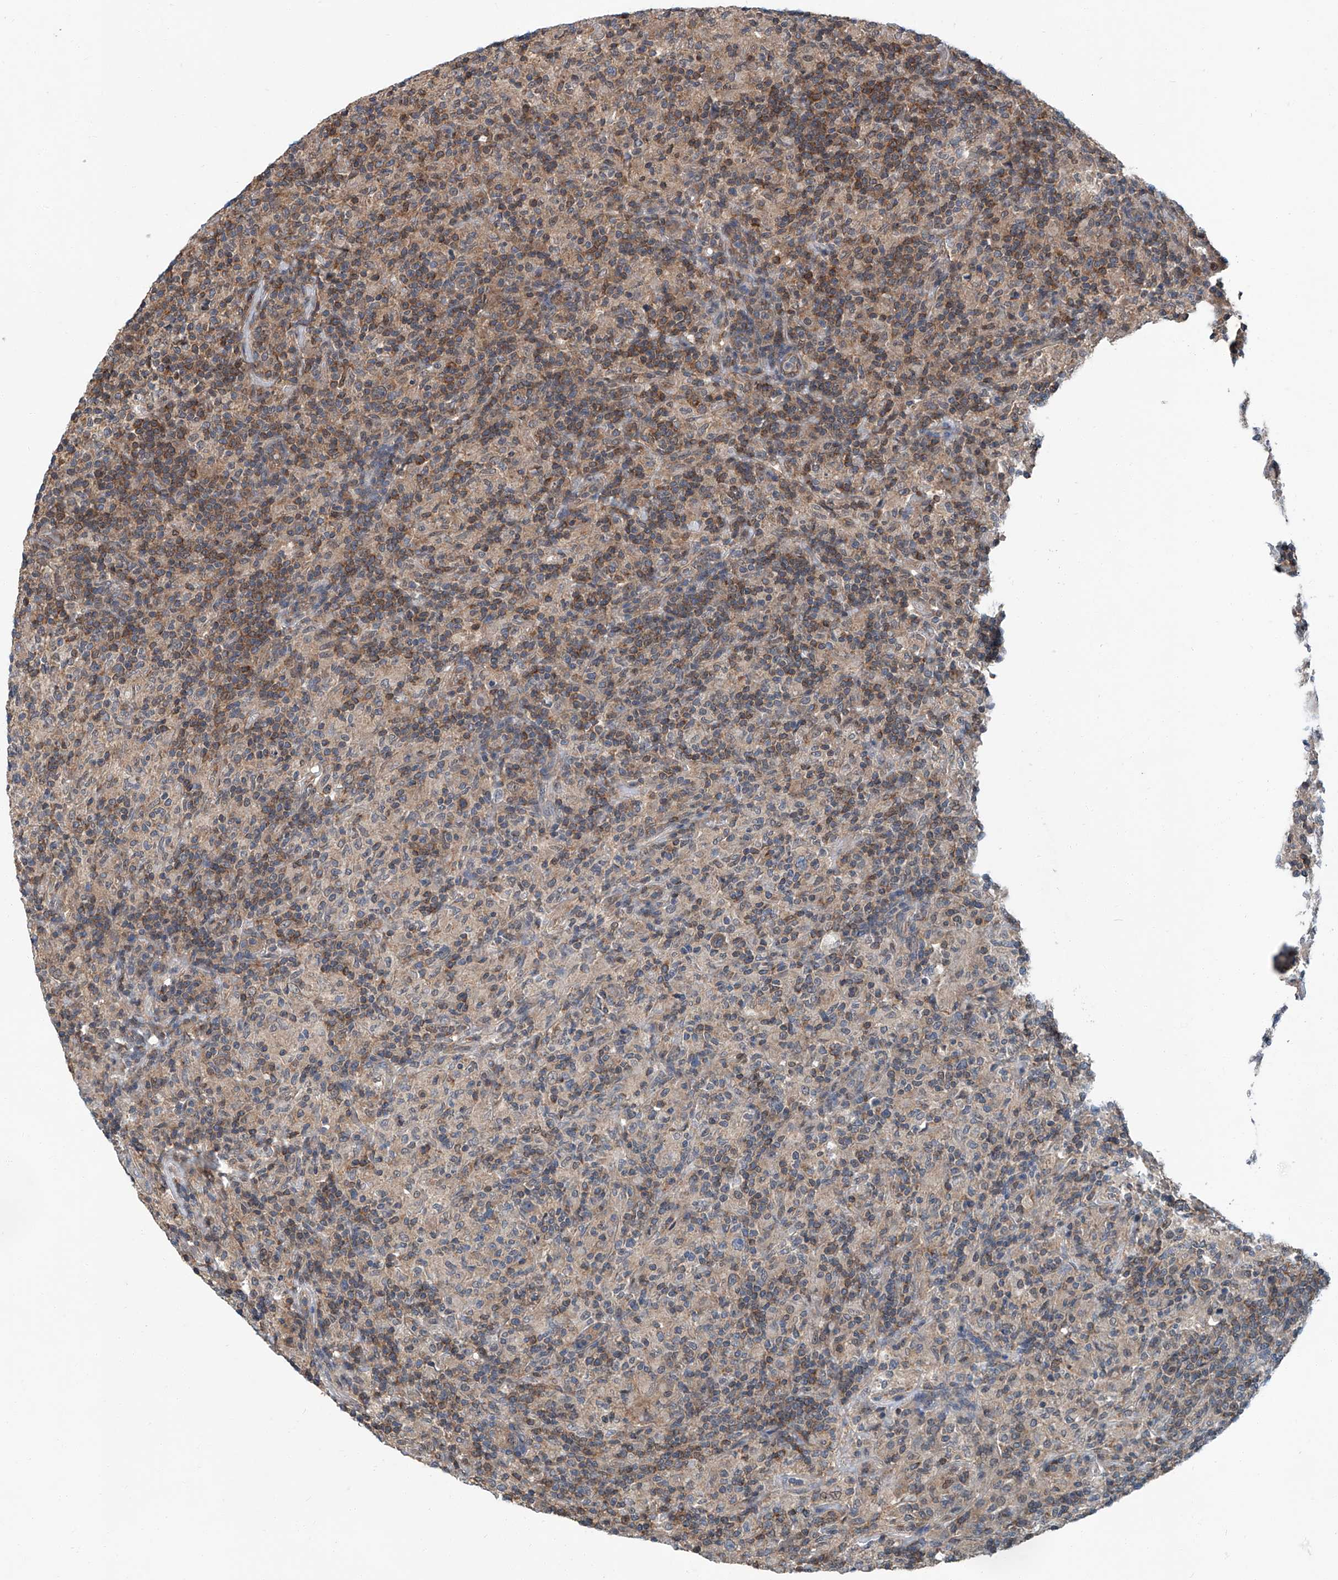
{"staining": {"intensity": "weak", "quantity": "25%-75%", "location": "cytoplasmic/membranous"}, "tissue": "lymphoma", "cell_type": "Tumor cells", "image_type": "cancer", "snomed": [{"axis": "morphology", "description": "Hodgkin's disease, NOS"}, {"axis": "topography", "description": "Lymph node"}], "caption": "Immunohistochemical staining of lymphoma demonstrates weak cytoplasmic/membranous protein staining in approximately 25%-75% of tumor cells.", "gene": "CLK1", "patient": {"sex": "male", "age": 70}}